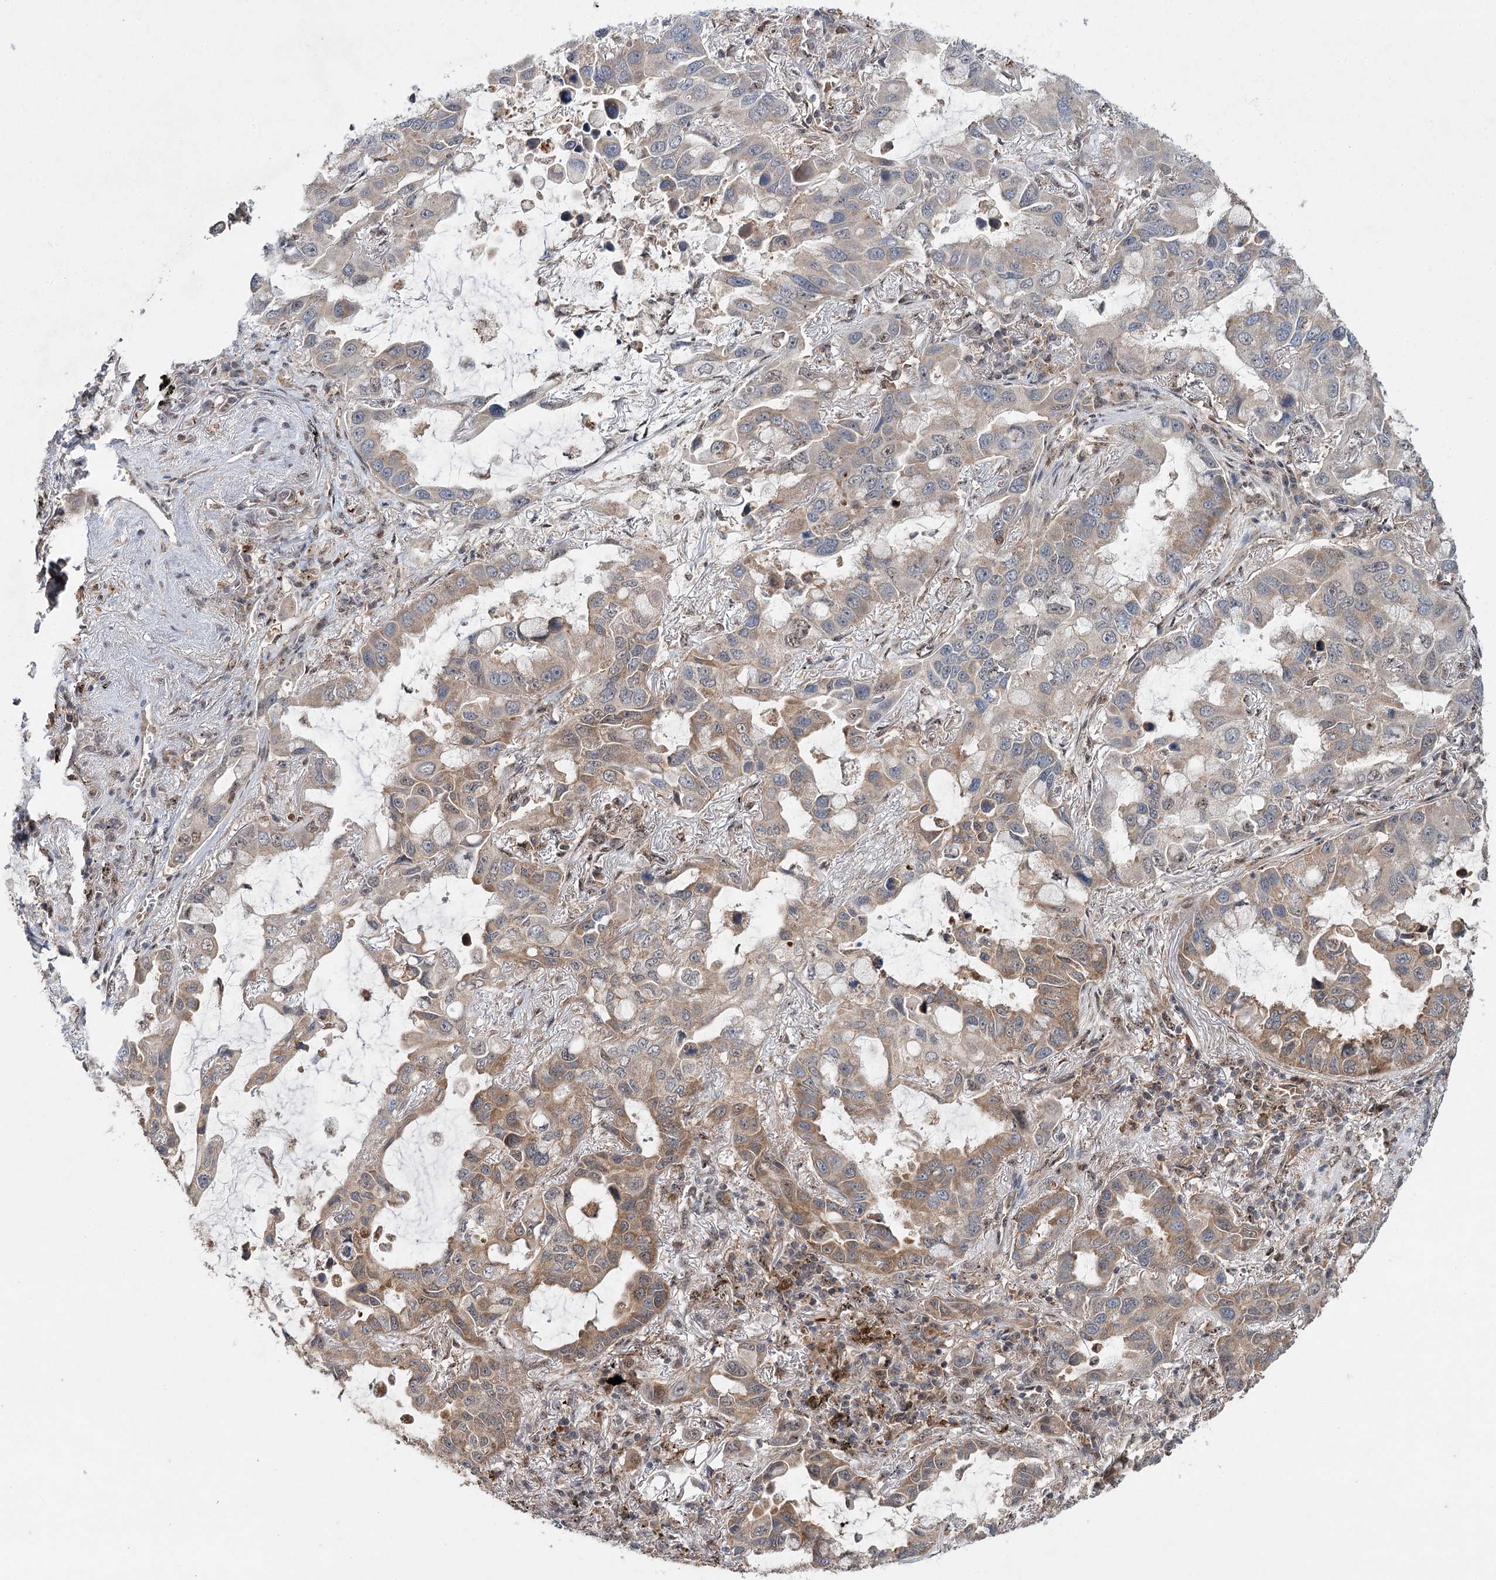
{"staining": {"intensity": "moderate", "quantity": "25%-75%", "location": "cytoplasmic/membranous"}, "tissue": "lung cancer", "cell_type": "Tumor cells", "image_type": "cancer", "snomed": [{"axis": "morphology", "description": "Adenocarcinoma, NOS"}, {"axis": "topography", "description": "Lung"}], "caption": "Adenocarcinoma (lung) stained for a protein exhibits moderate cytoplasmic/membranous positivity in tumor cells. The staining was performed using DAB (3,3'-diaminobenzidine) to visualize the protein expression in brown, while the nuclei were stained in blue with hematoxylin (Magnification: 20x).", "gene": "C12orf4", "patient": {"sex": "male", "age": 64}}